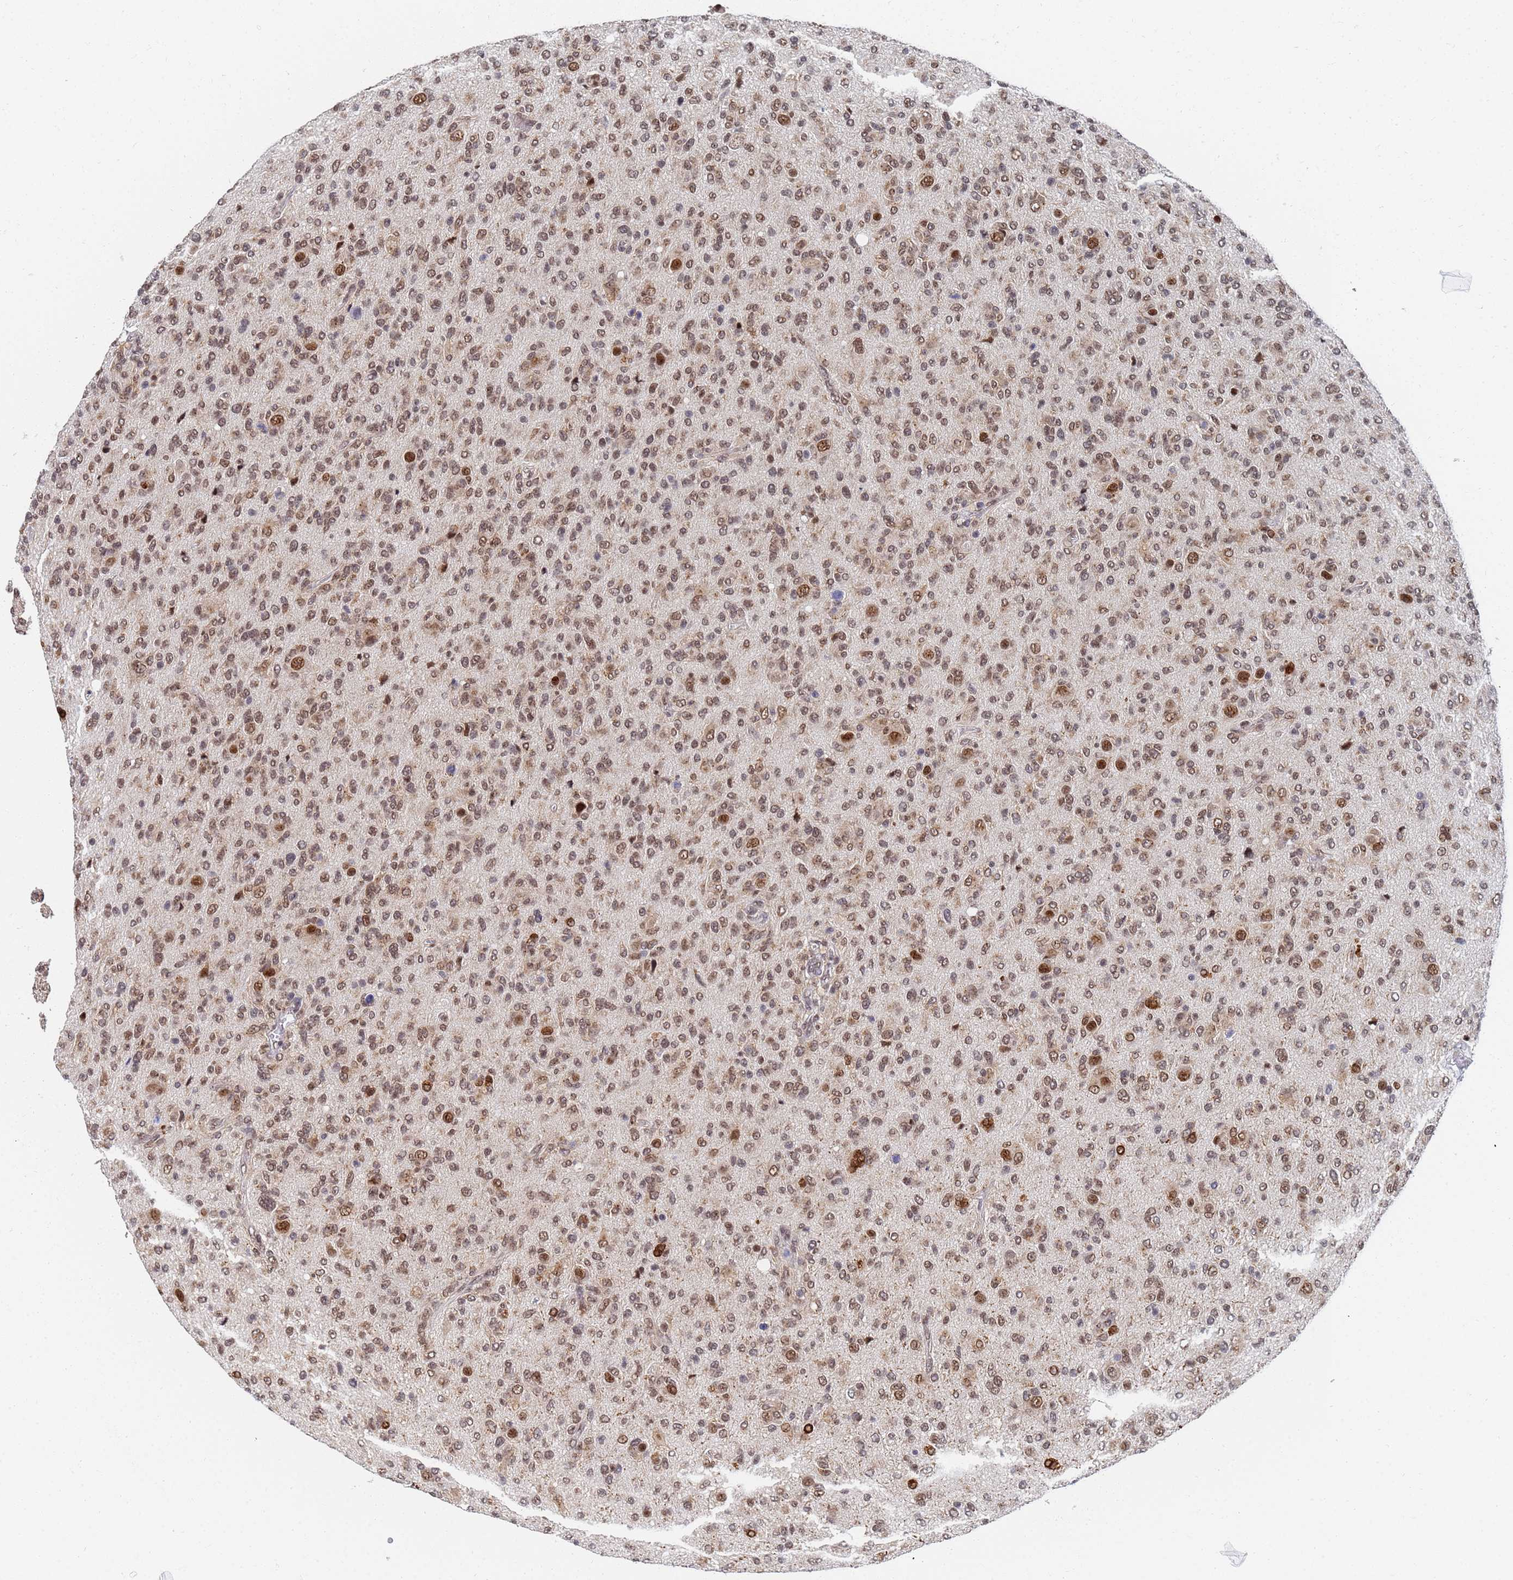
{"staining": {"intensity": "moderate", "quantity": ">75%", "location": "nuclear"}, "tissue": "glioma", "cell_type": "Tumor cells", "image_type": "cancer", "snomed": [{"axis": "morphology", "description": "Glioma, malignant, High grade"}, {"axis": "topography", "description": "Brain"}], "caption": "Glioma was stained to show a protein in brown. There is medium levels of moderate nuclear expression in approximately >75% of tumor cells.", "gene": "AP5Z1", "patient": {"sex": "female", "age": 57}}